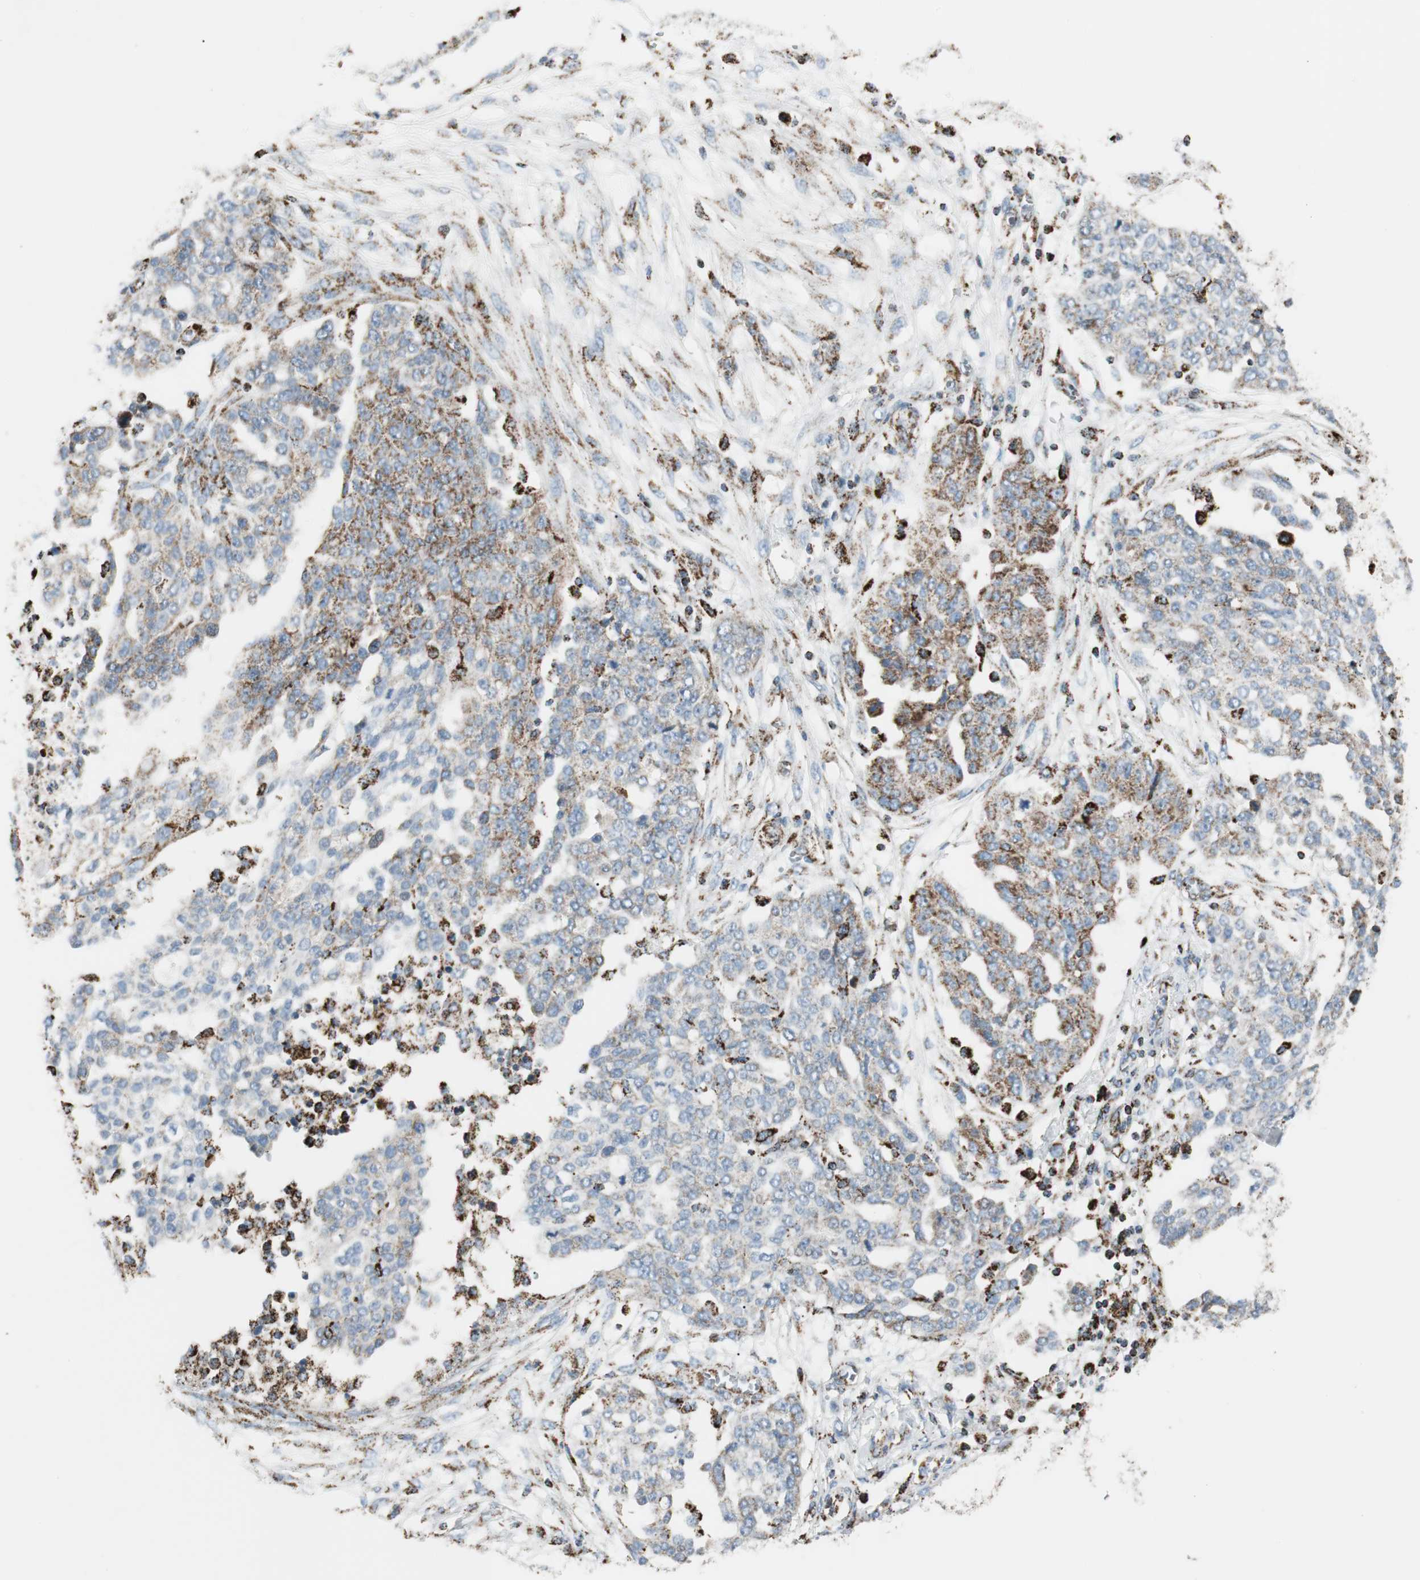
{"staining": {"intensity": "moderate", "quantity": "<25%", "location": "cytoplasmic/membranous"}, "tissue": "ovarian cancer", "cell_type": "Tumor cells", "image_type": "cancer", "snomed": [{"axis": "morphology", "description": "Cystadenocarcinoma, serous, NOS"}, {"axis": "topography", "description": "Soft tissue"}, {"axis": "topography", "description": "Ovary"}], "caption": "Approximately <25% of tumor cells in ovarian cancer (serous cystadenocarcinoma) show moderate cytoplasmic/membranous protein expression as visualized by brown immunohistochemical staining.", "gene": "ME2", "patient": {"sex": "female", "age": 57}}